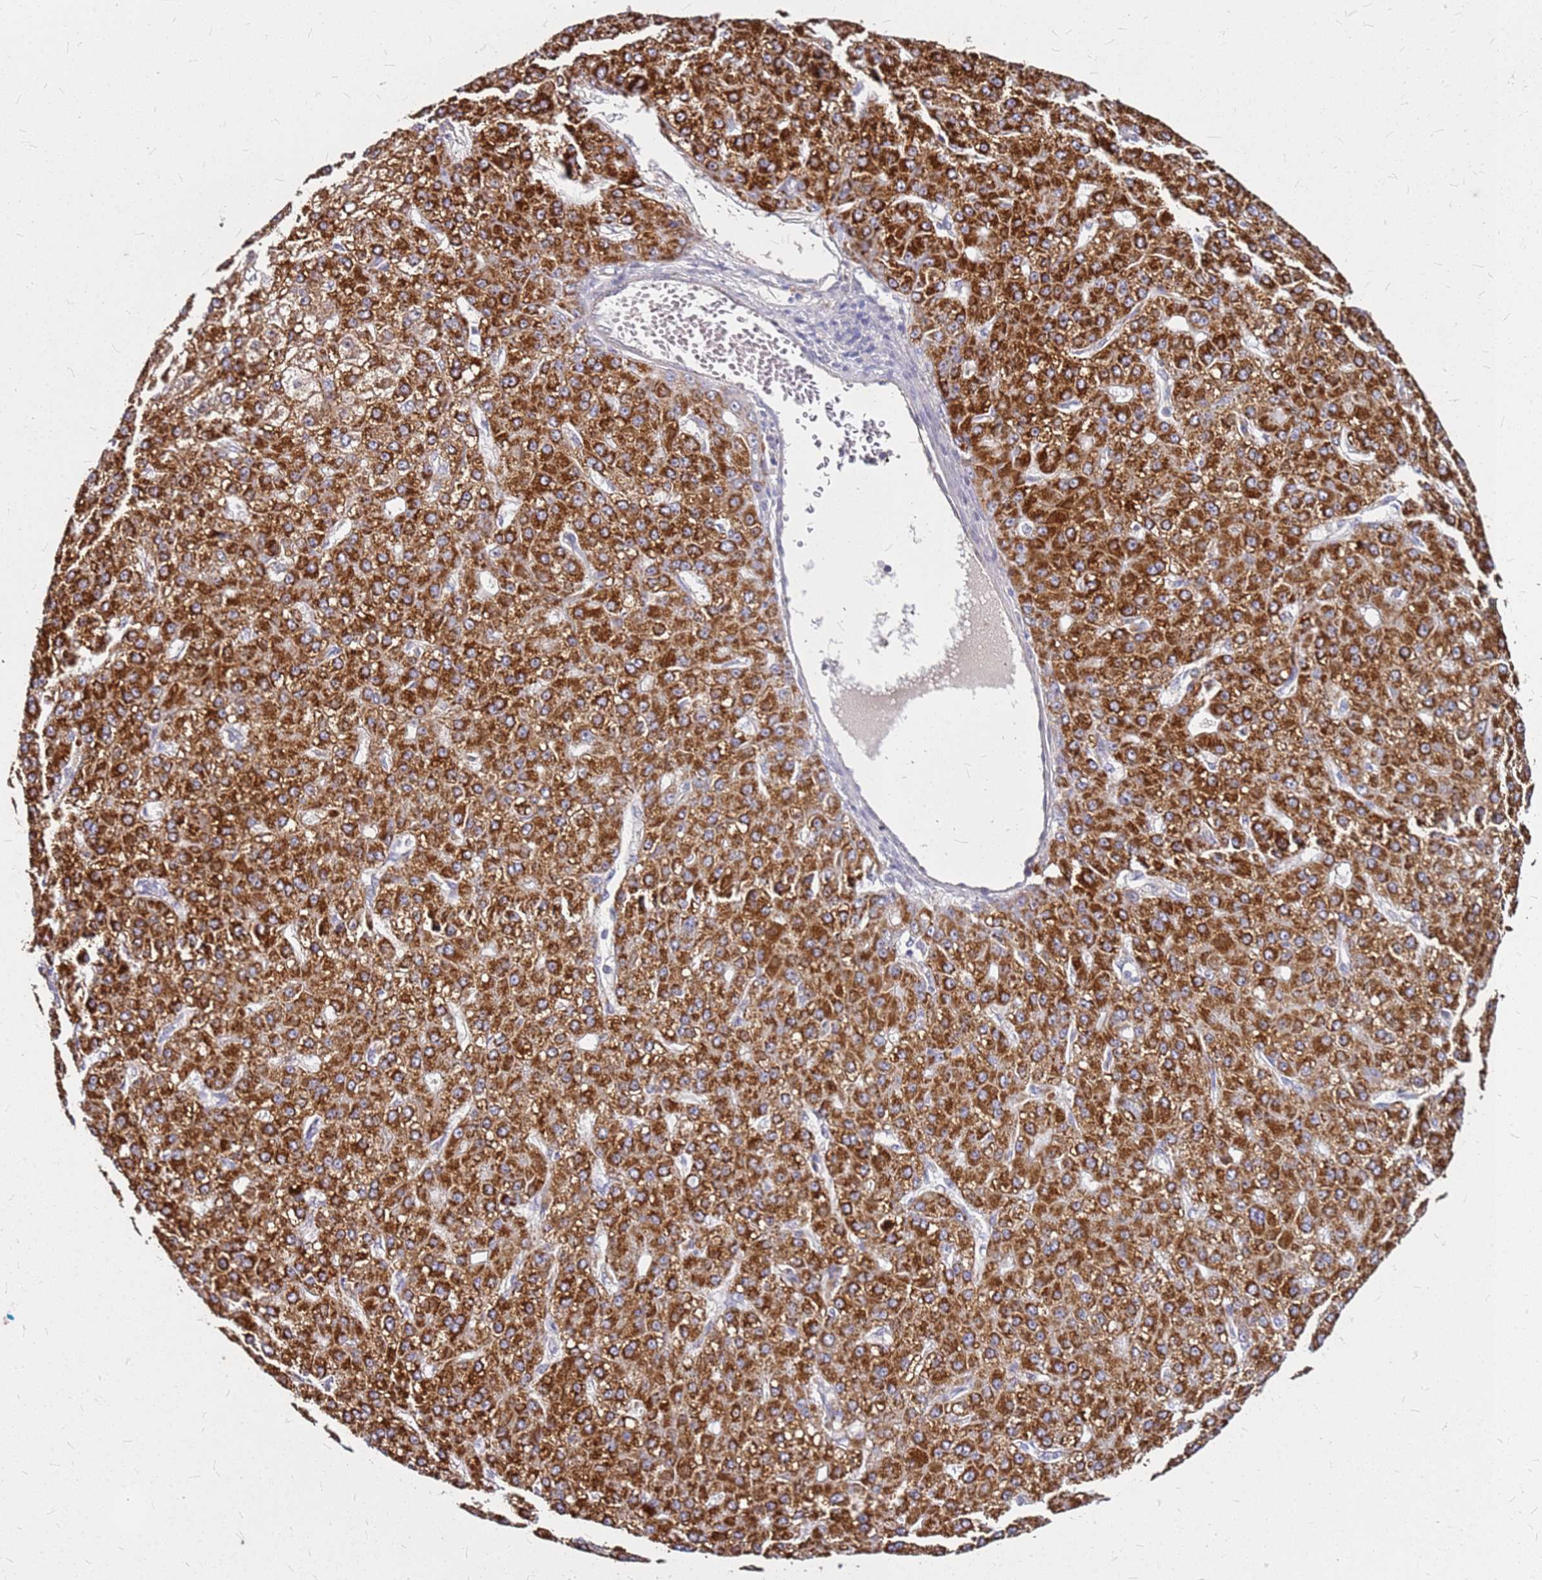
{"staining": {"intensity": "strong", "quantity": ">75%", "location": "cytoplasmic/membranous"}, "tissue": "liver cancer", "cell_type": "Tumor cells", "image_type": "cancer", "snomed": [{"axis": "morphology", "description": "Carcinoma, Hepatocellular, NOS"}, {"axis": "topography", "description": "Liver"}], "caption": "Protein analysis of hepatocellular carcinoma (liver) tissue demonstrates strong cytoplasmic/membranous staining in about >75% of tumor cells.", "gene": "DCDC2C", "patient": {"sex": "male", "age": 67}}